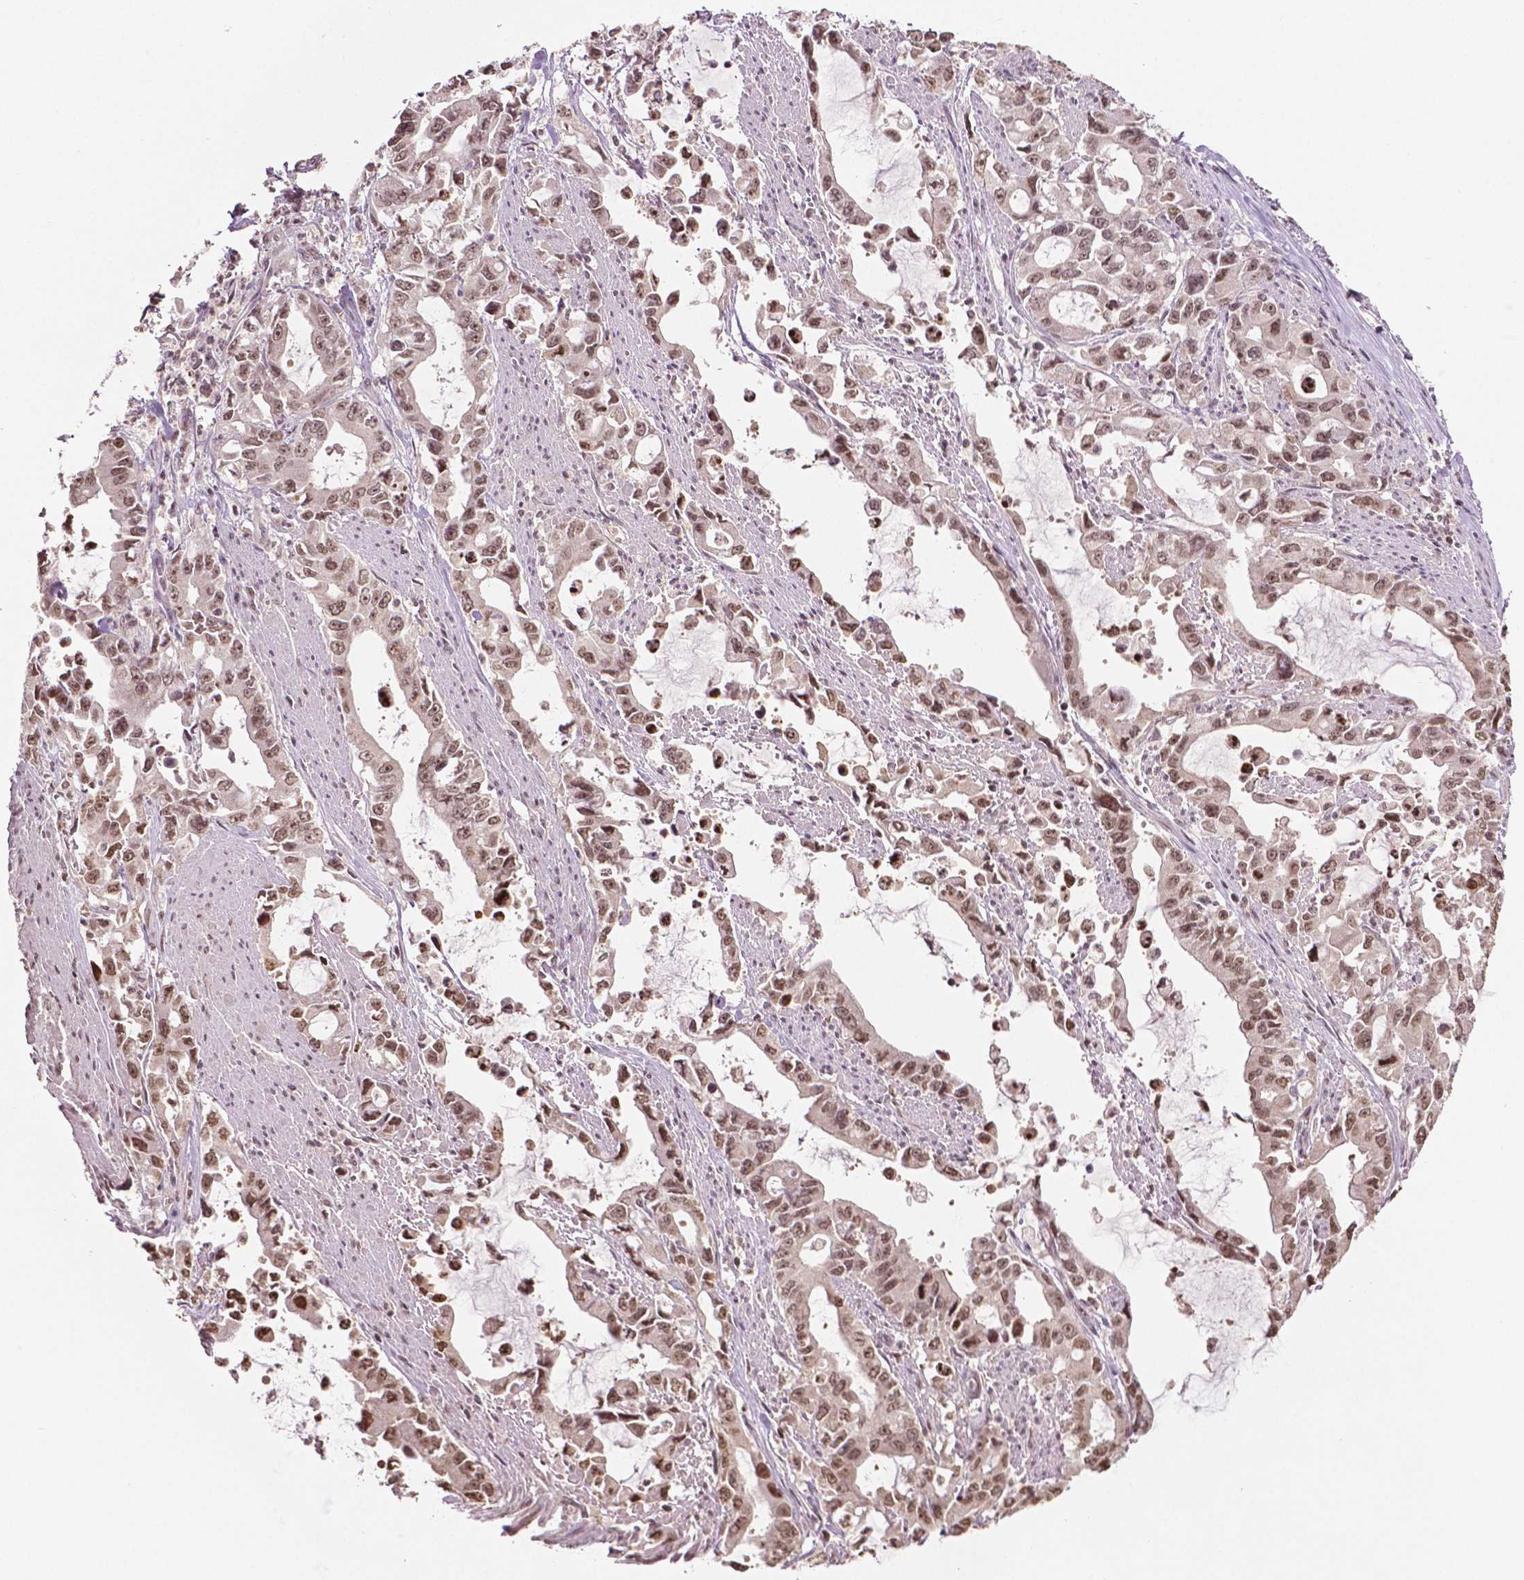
{"staining": {"intensity": "moderate", "quantity": ">75%", "location": "nuclear"}, "tissue": "stomach cancer", "cell_type": "Tumor cells", "image_type": "cancer", "snomed": [{"axis": "morphology", "description": "Adenocarcinoma, NOS"}, {"axis": "topography", "description": "Stomach, upper"}], "caption": "DAB immunohistochemical staining of human stomach cancer (adenocarcinoma) displays moderate nuclear protein staining in about >75% of tumor cells.", "gene": "DEK", "patient": {"sex": "male", "age": 85}}